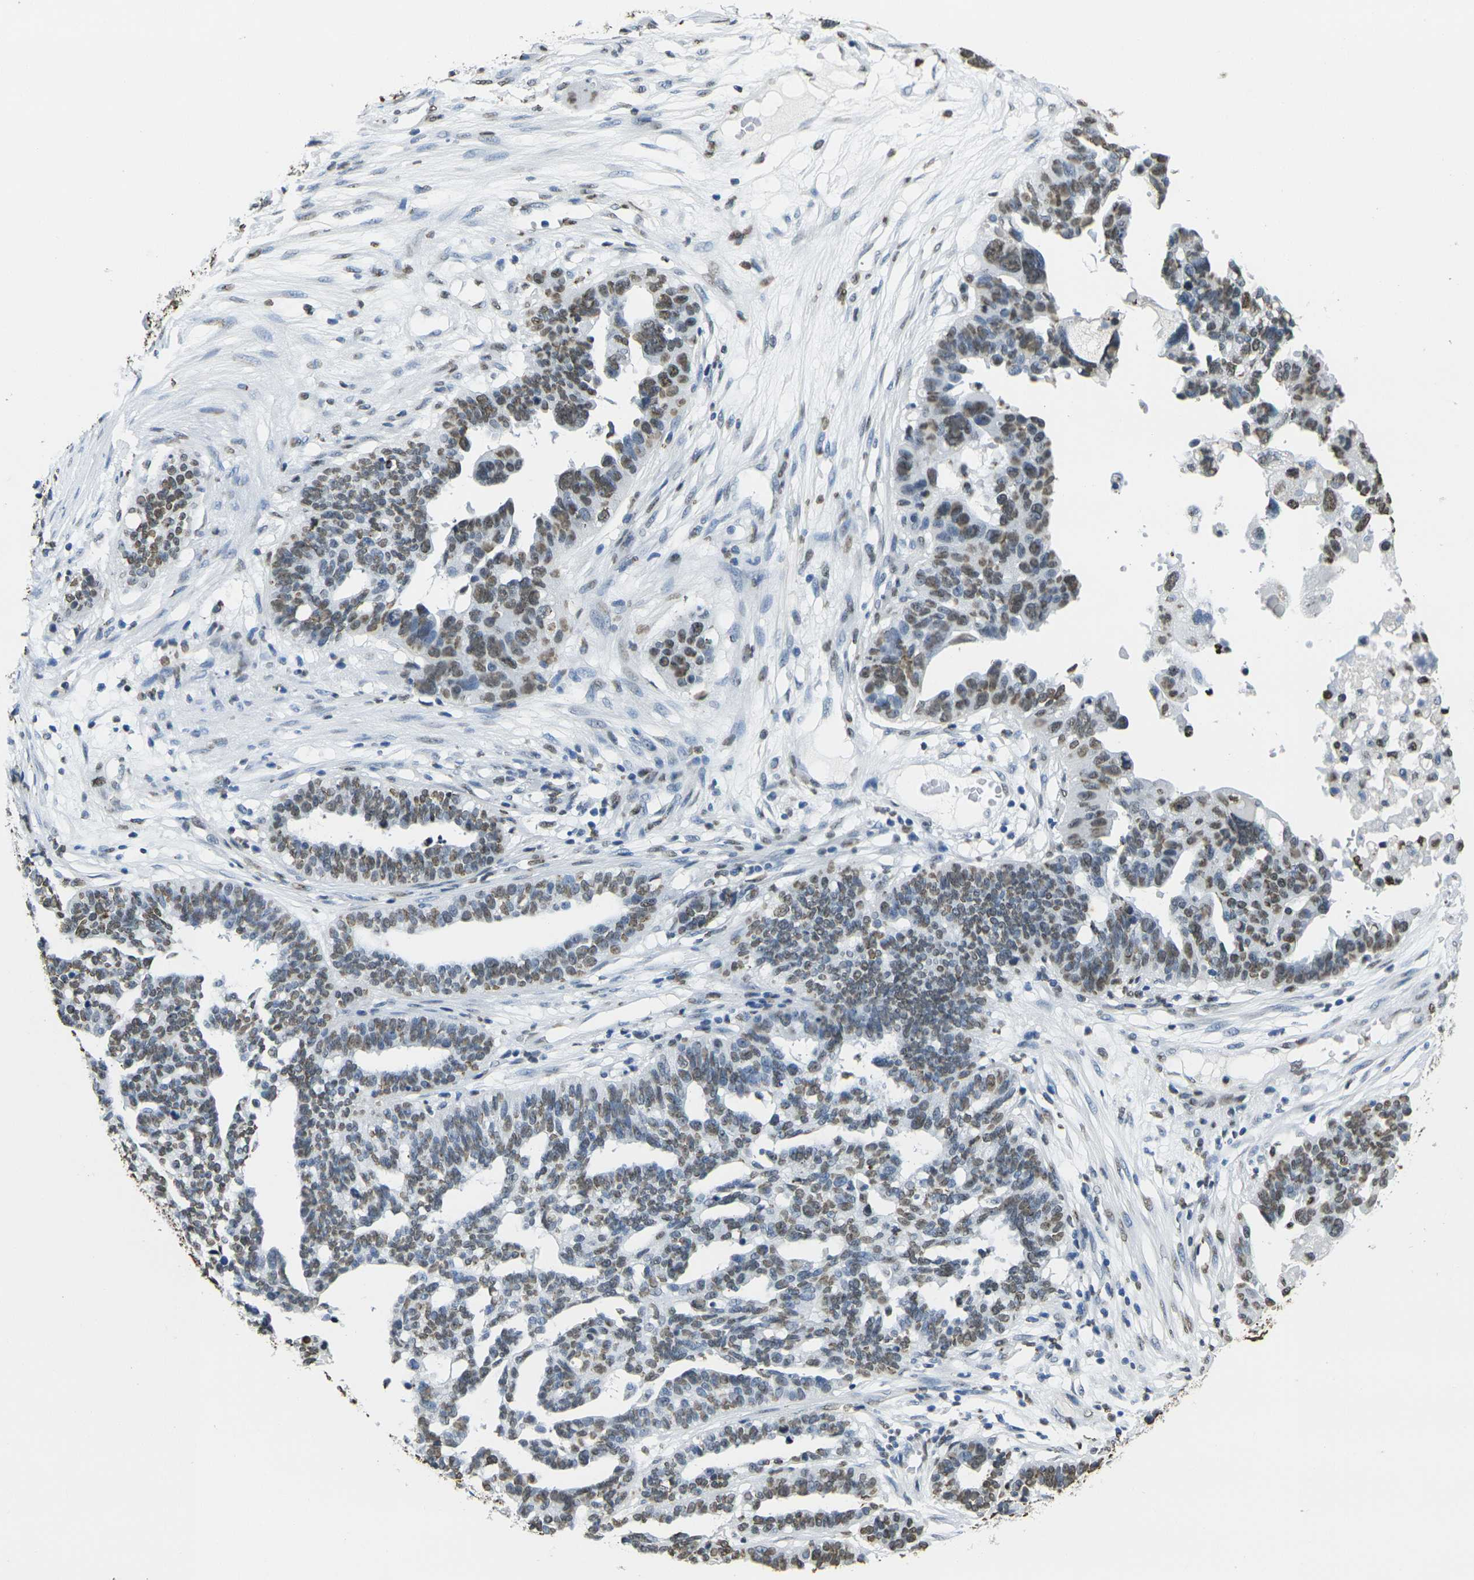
{"staining": {"intensity": "moderate", "quantity": "25%-75%", "location": "nuclear"}, "tissue": "ovarian cancer", "cell_type": "Tumor cells", "image_type": "cancer", "snomed": [{"axis": "morphology", "description": "Cystadenocarcinoma, serous, NOS"}, {"axis": "topography", "description": "Ovary"}], "caption": "The immunohistochemical stain labels moderate nuclear staining in tumor cells of ovarian cancer tissue.", "gene": "DRAXIN", "patient": {"sex": "female", "age": 59}}